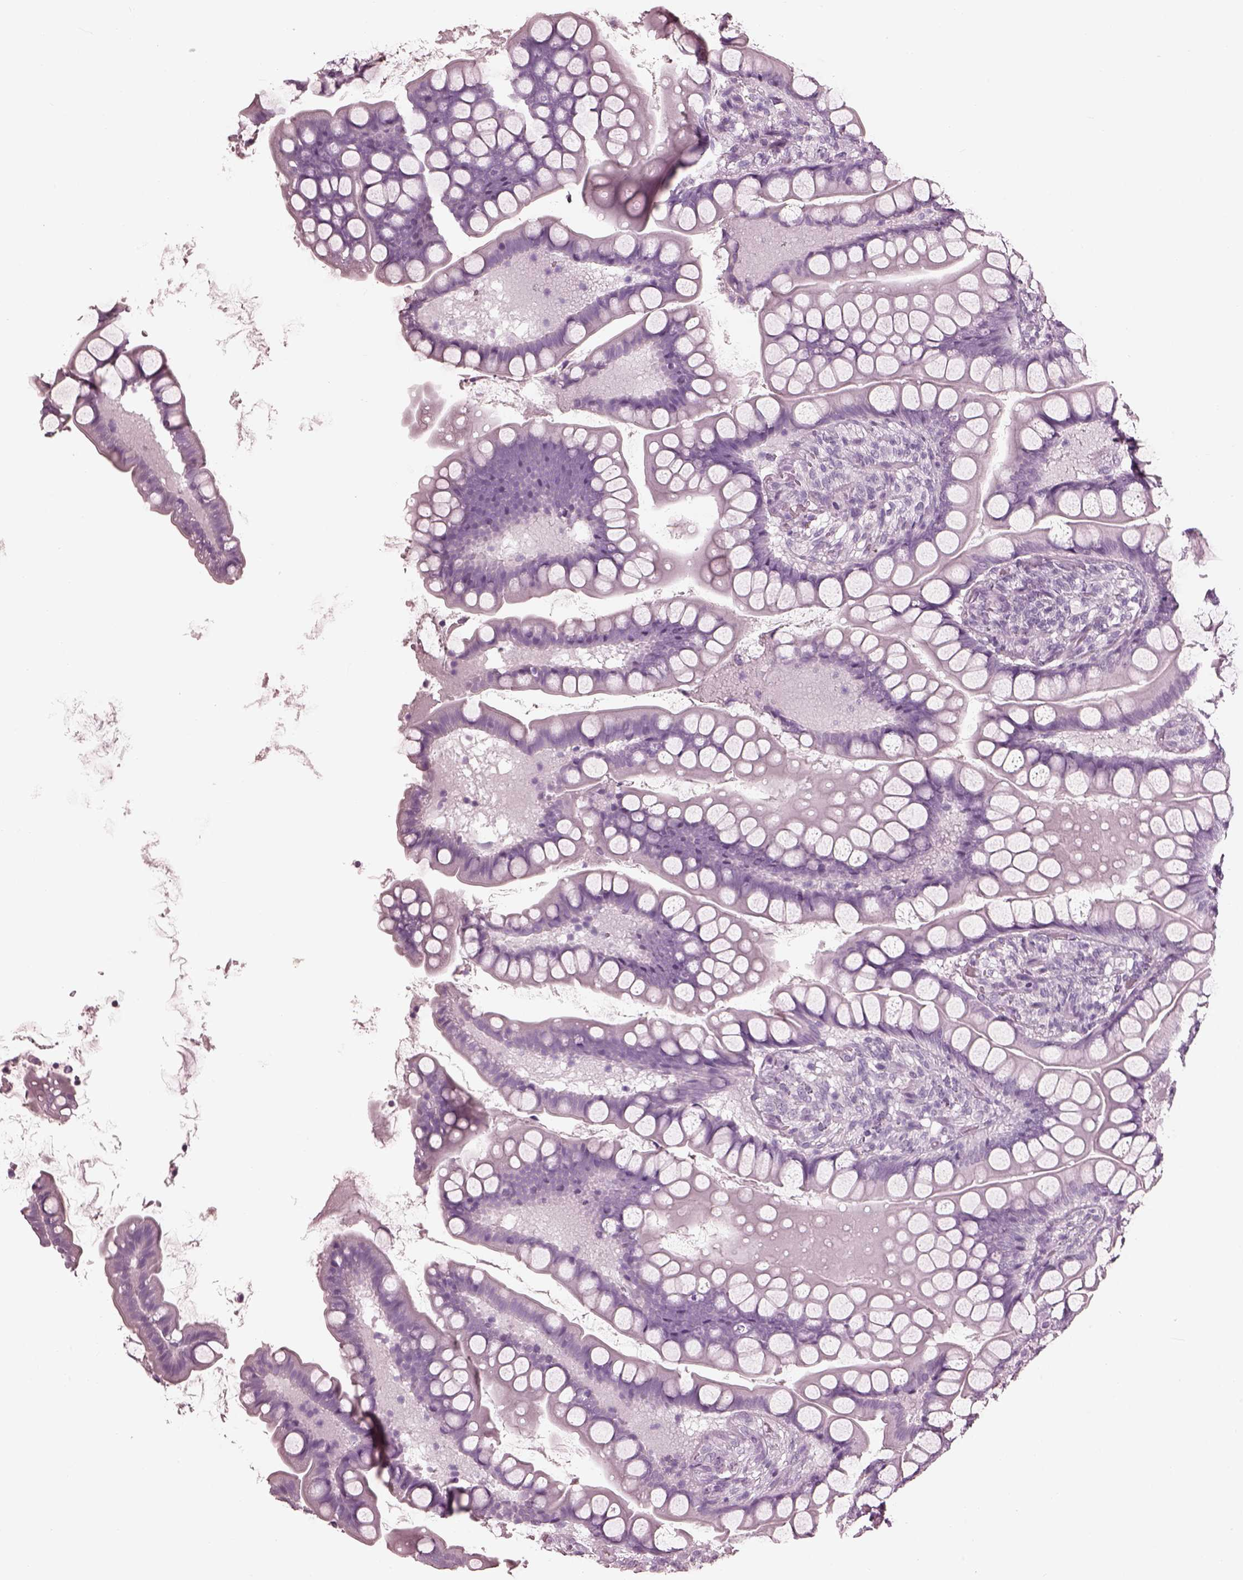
{"staining": {"intensity": "negative", "quantity": "none", "location": "none"}, "tissue": "small intestine", "cell_type": "Glandular cells", "image_type": "normal", "snomed": [{"axis": "morphology", "description": "Normal tissue, NOS"}, {"axis": "topography", "description": "Small intestine"}], "caption": "Micrograph shows no protein staining in glandular cells of unremarkable small intestine.", "gene": "FABP9", "patient": {"sex": "male", "age": 70}}